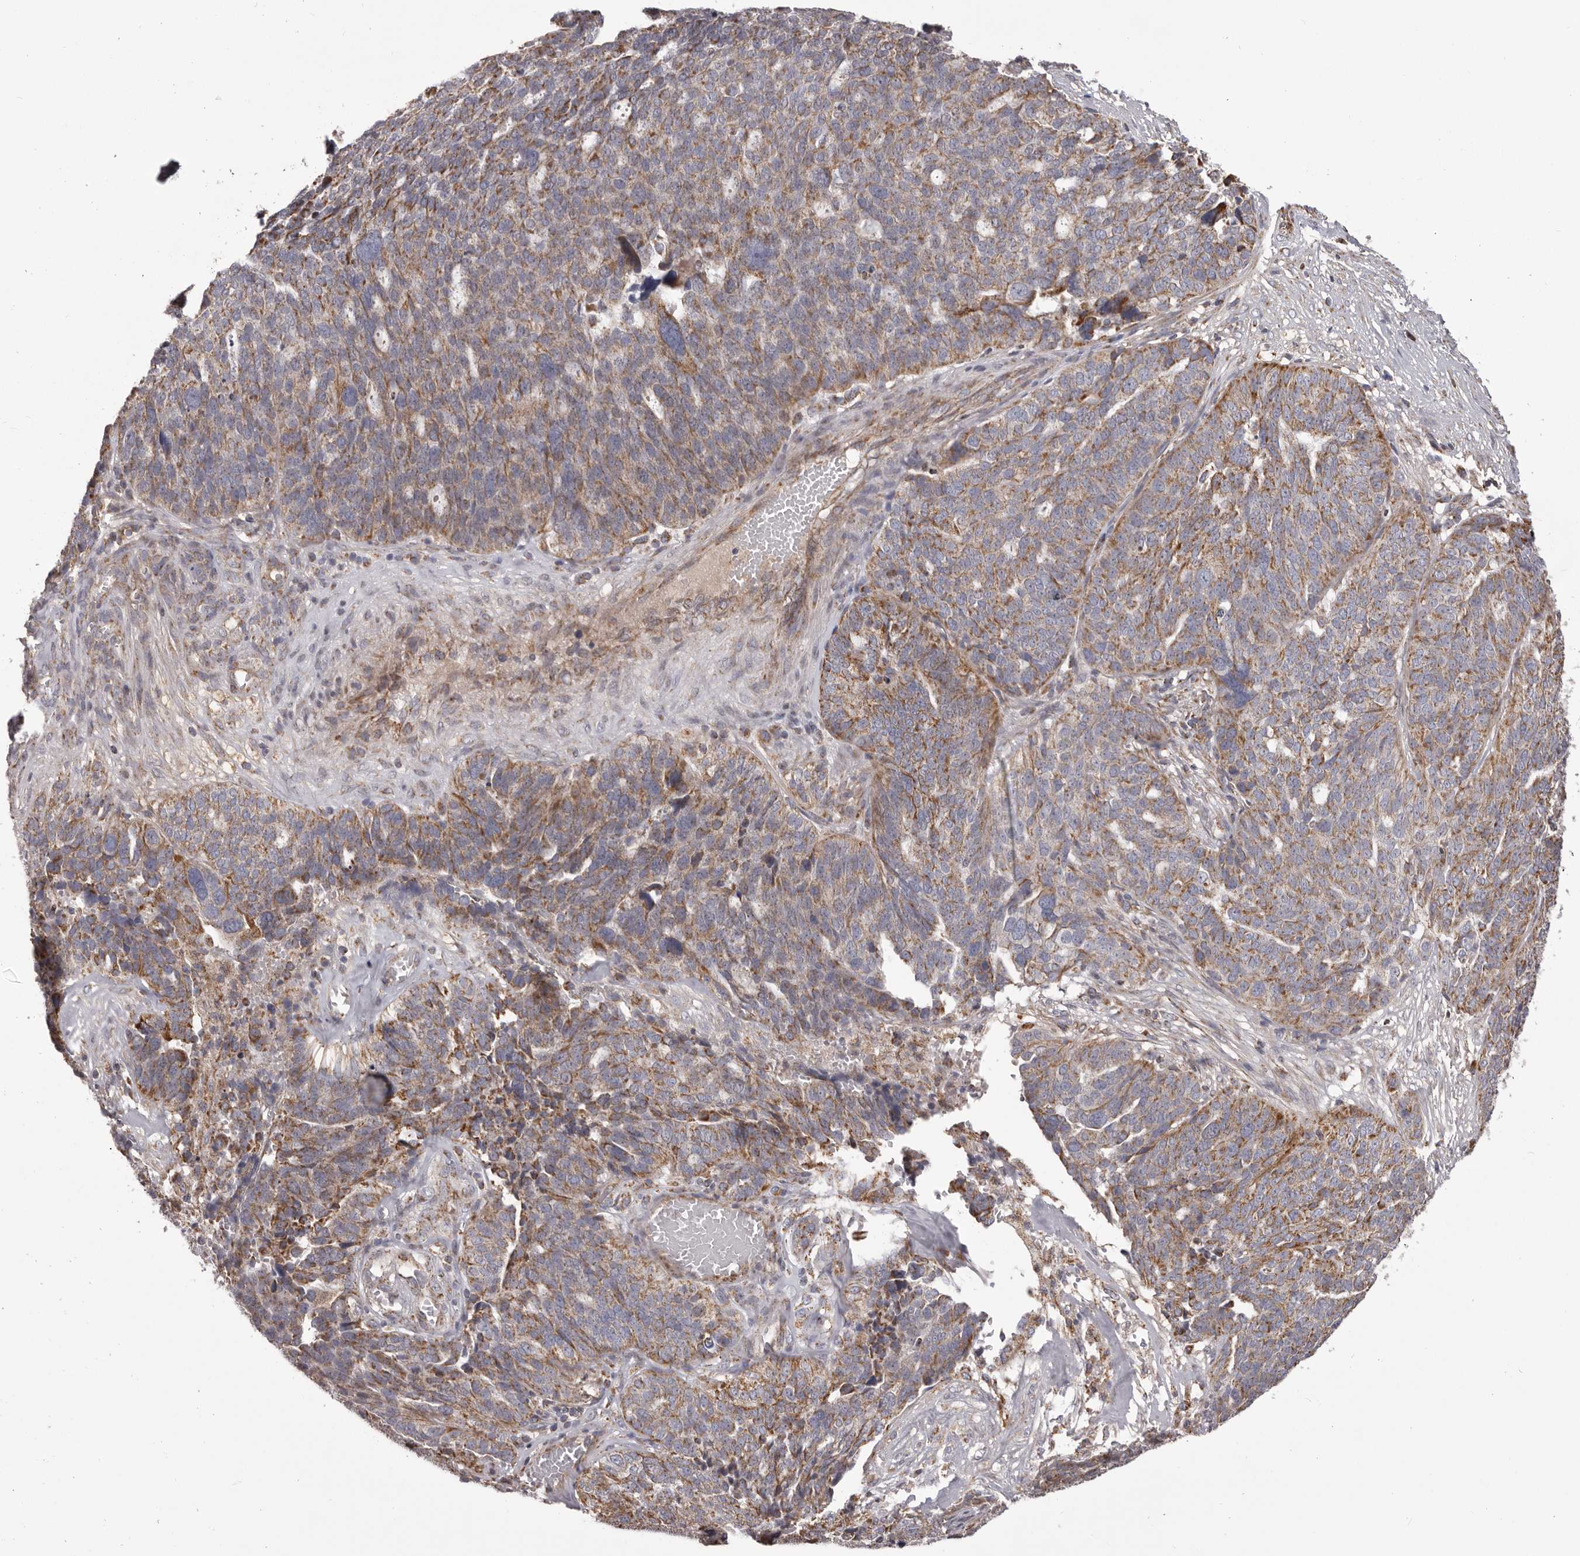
{"staining": {"intensity": "weak", "quantity": ">75%", "location": "cytoplasmic/membranous"}, "tissue": "ovarian cancer", "cell_type": "Tumor cells", "image_type": "cancer", "snomed": [{"axis": "morphology", "description": "Cystadenocarcinoma, serous, NOS"}, {"axis": "topography", "description": "Ovary"}], "caption": "Human ovarian cancer (serous cystadenocarcinoma) stained with a brown dye displays weak cytoplasmic/membranous positive positivity in about >75% of tumor cells.", "gene": "CHRM2", "patient": {"sex": "female", "age": 59}}